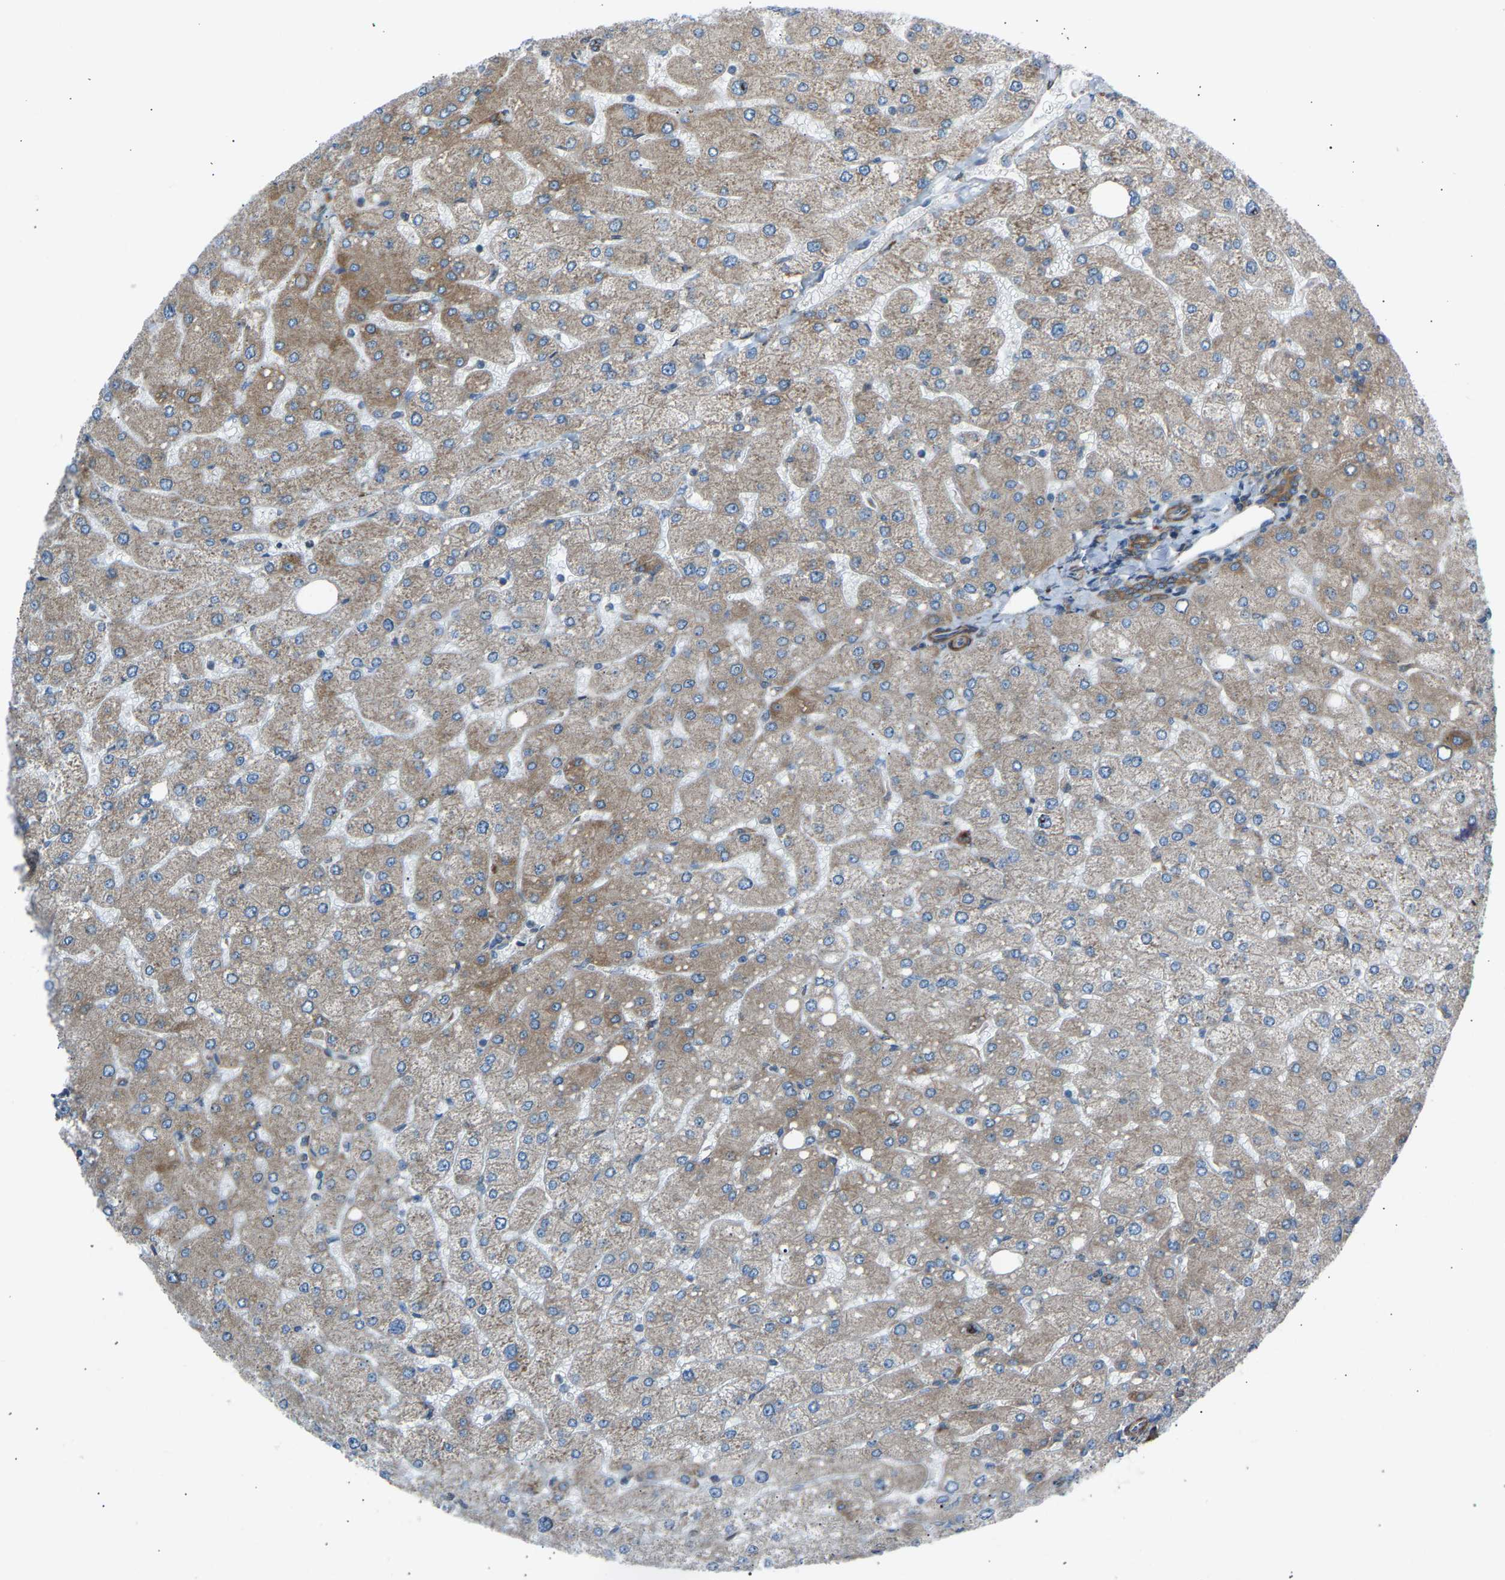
{"staining": {"intensity": "moderate", "quantity": ">75%", "location": "cytoplasmic/membranous"}, "tissue": "liver", "cell_type": "Cholangiocytes", "image_type": "normal", "snomed": [{"axis": "morphology", "description": "Normal tissue, NOS"}, {"axis": "topography", "description": "Liver"}], "caption": "This micrograph demonstrates benign liver stained with IHC to label a protein in brown. The cytoplasmic/membranous of cholangiocytes show moderate positivity for the protein. Nuclei are counter-stained blue.", "gene": "VPS41", "patient": {"sex": "male", "age": 55}}